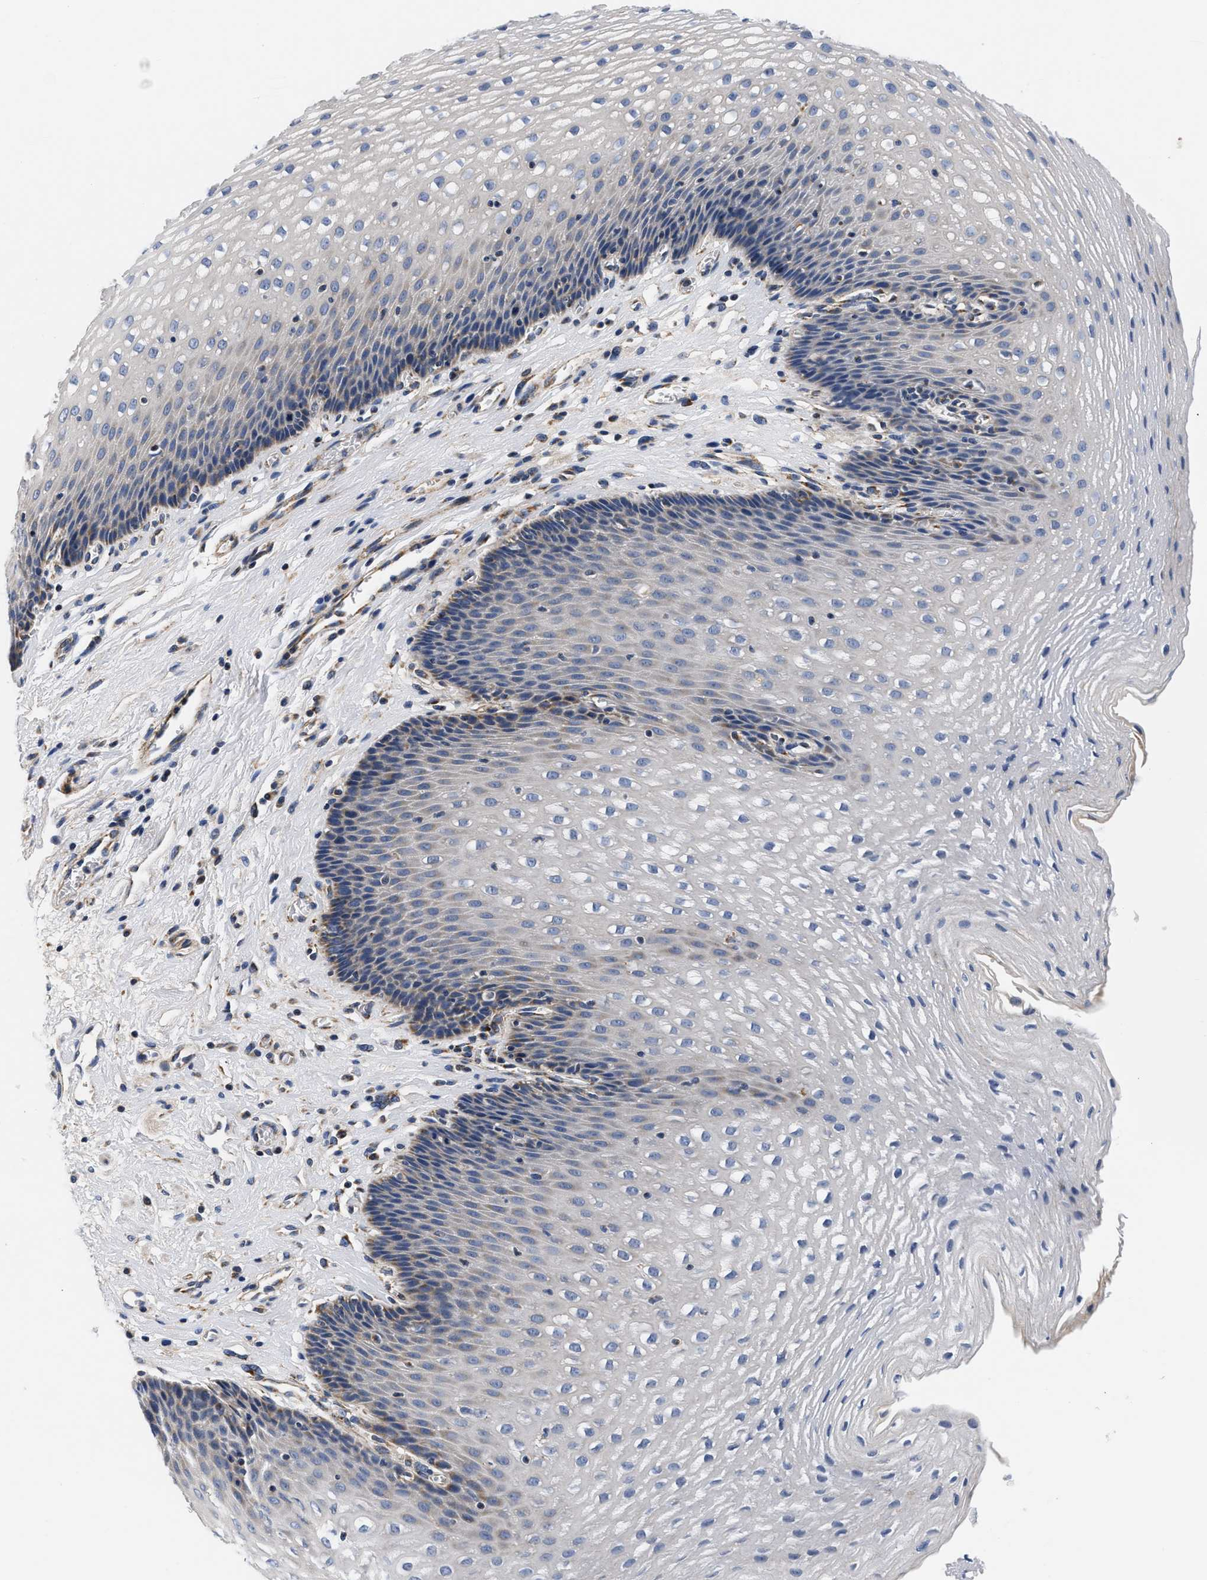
{"staining": {"intensity": "moderate", "quantity": "<25%", "location": "cytoplasmic/membranous"}, "tissue": "esophagus", "cell_type": "Squamous epithelial cells", "image_type": "normal", "snomed": [{"axis": "morphology", "description": "Normal tissue, NOS"}, {"axis": "topography", "description": "Esophagus"}], "caption": "A high-resolution photomicrograph shows immunohistochemistry (IHC) staining of unremarkable esophagus, which reveals moderate cytoplasmic/membranous staining in about <25% of squamous epithelial cells. Nuclei are stained in blue.", "gene": "PDP1", "patient": {"sex": "male", "age": 48}}